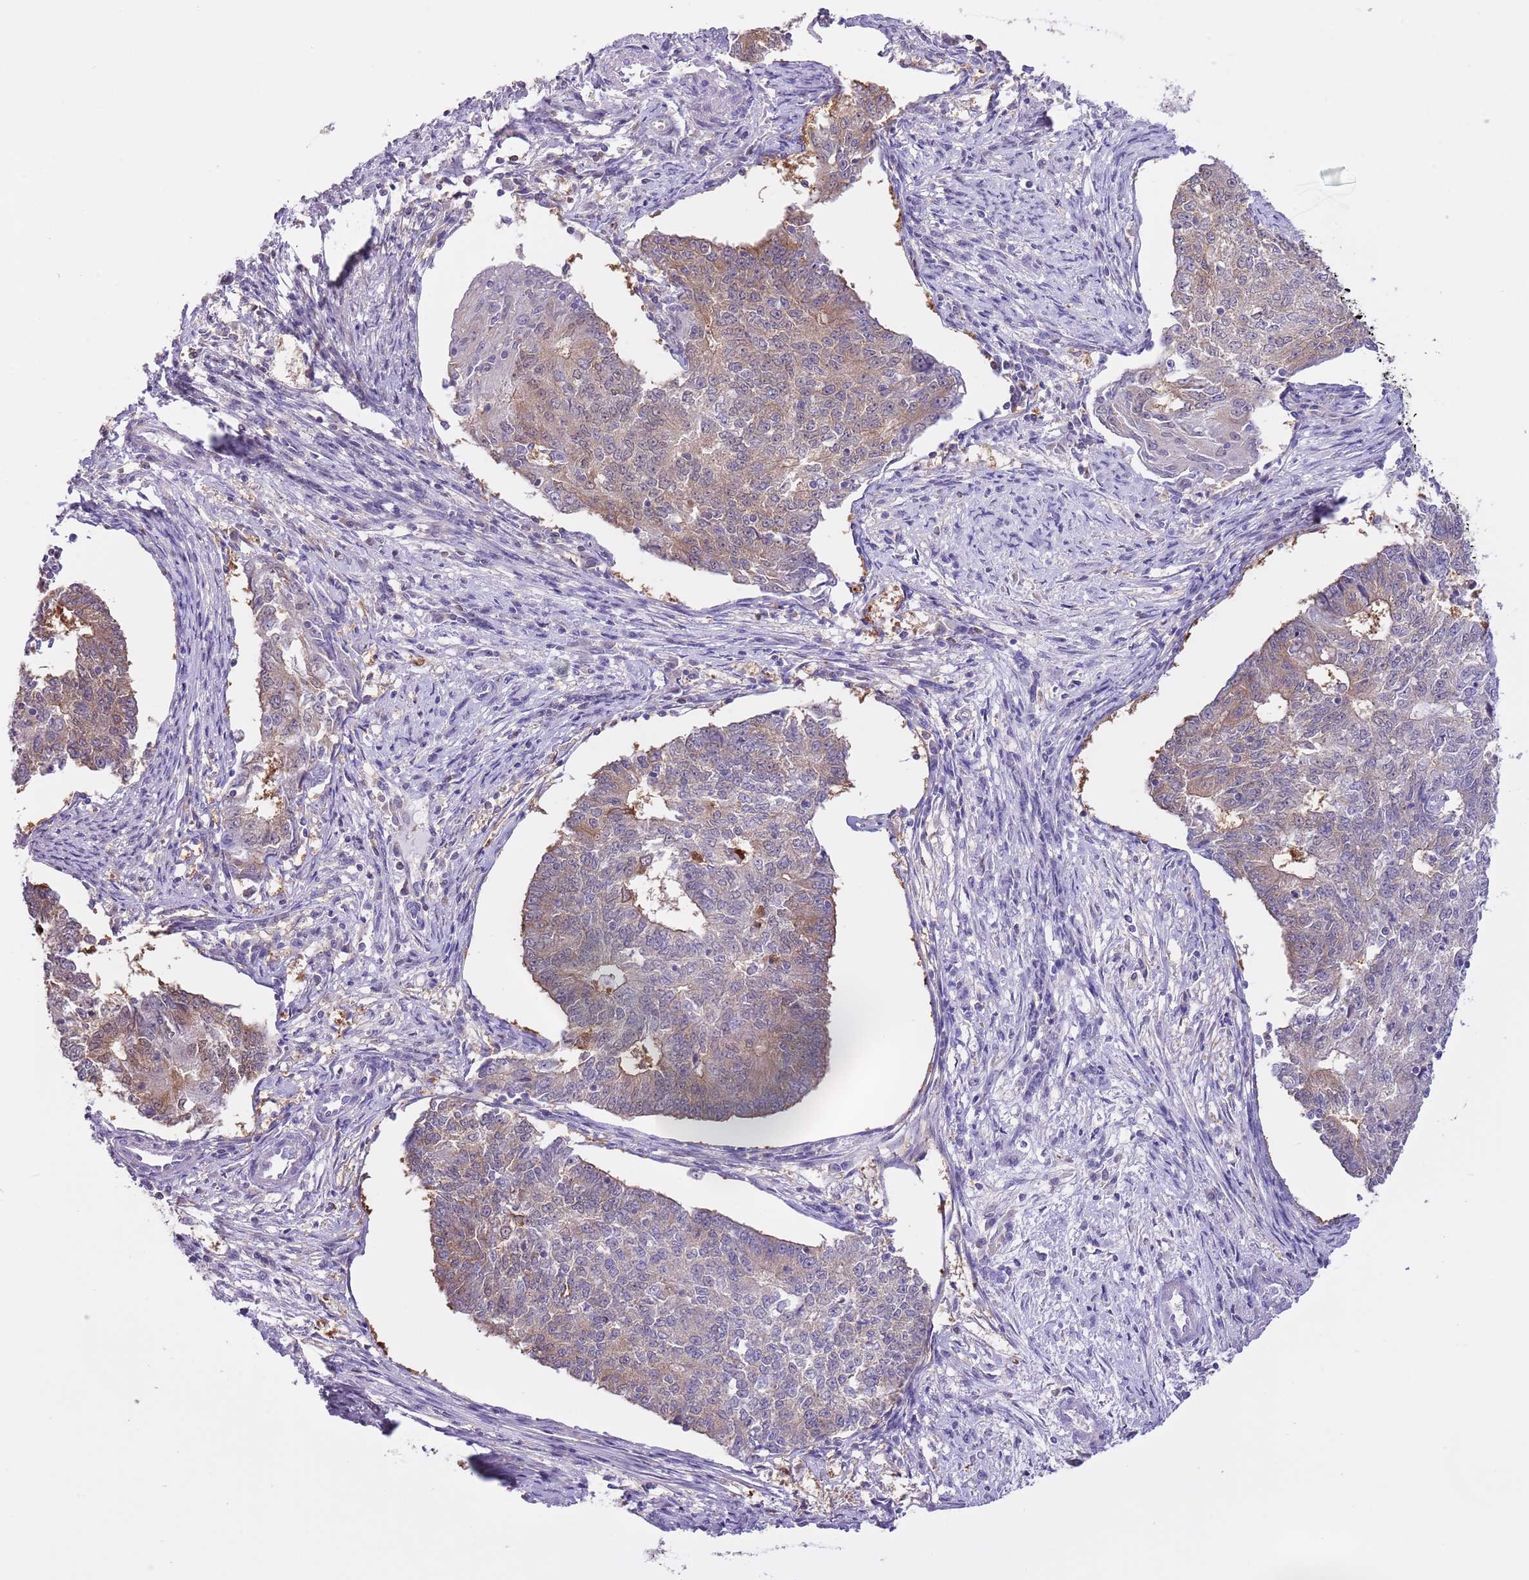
{"staining": {"intensity": "moderate", "quantity": ">75%", "location": "cytoplasmic/membranous"}, "tissue": "endometrial cancer", "cell_type": "Tumor cells", "image_type": "cancer", "snomed": [{"axis": "morphology", "description": "Adenocarcinoma, NOS"}, {"axis": "topography", "description": "Endometrium"}], "caption": "An image of human endometrial adenocarcinoma stained for a protein shows moderate cytoplasmic/membranous brown staining in tumor cells.", "gene": "PRR32", "patient": {"sex": "female", "age": 56}}